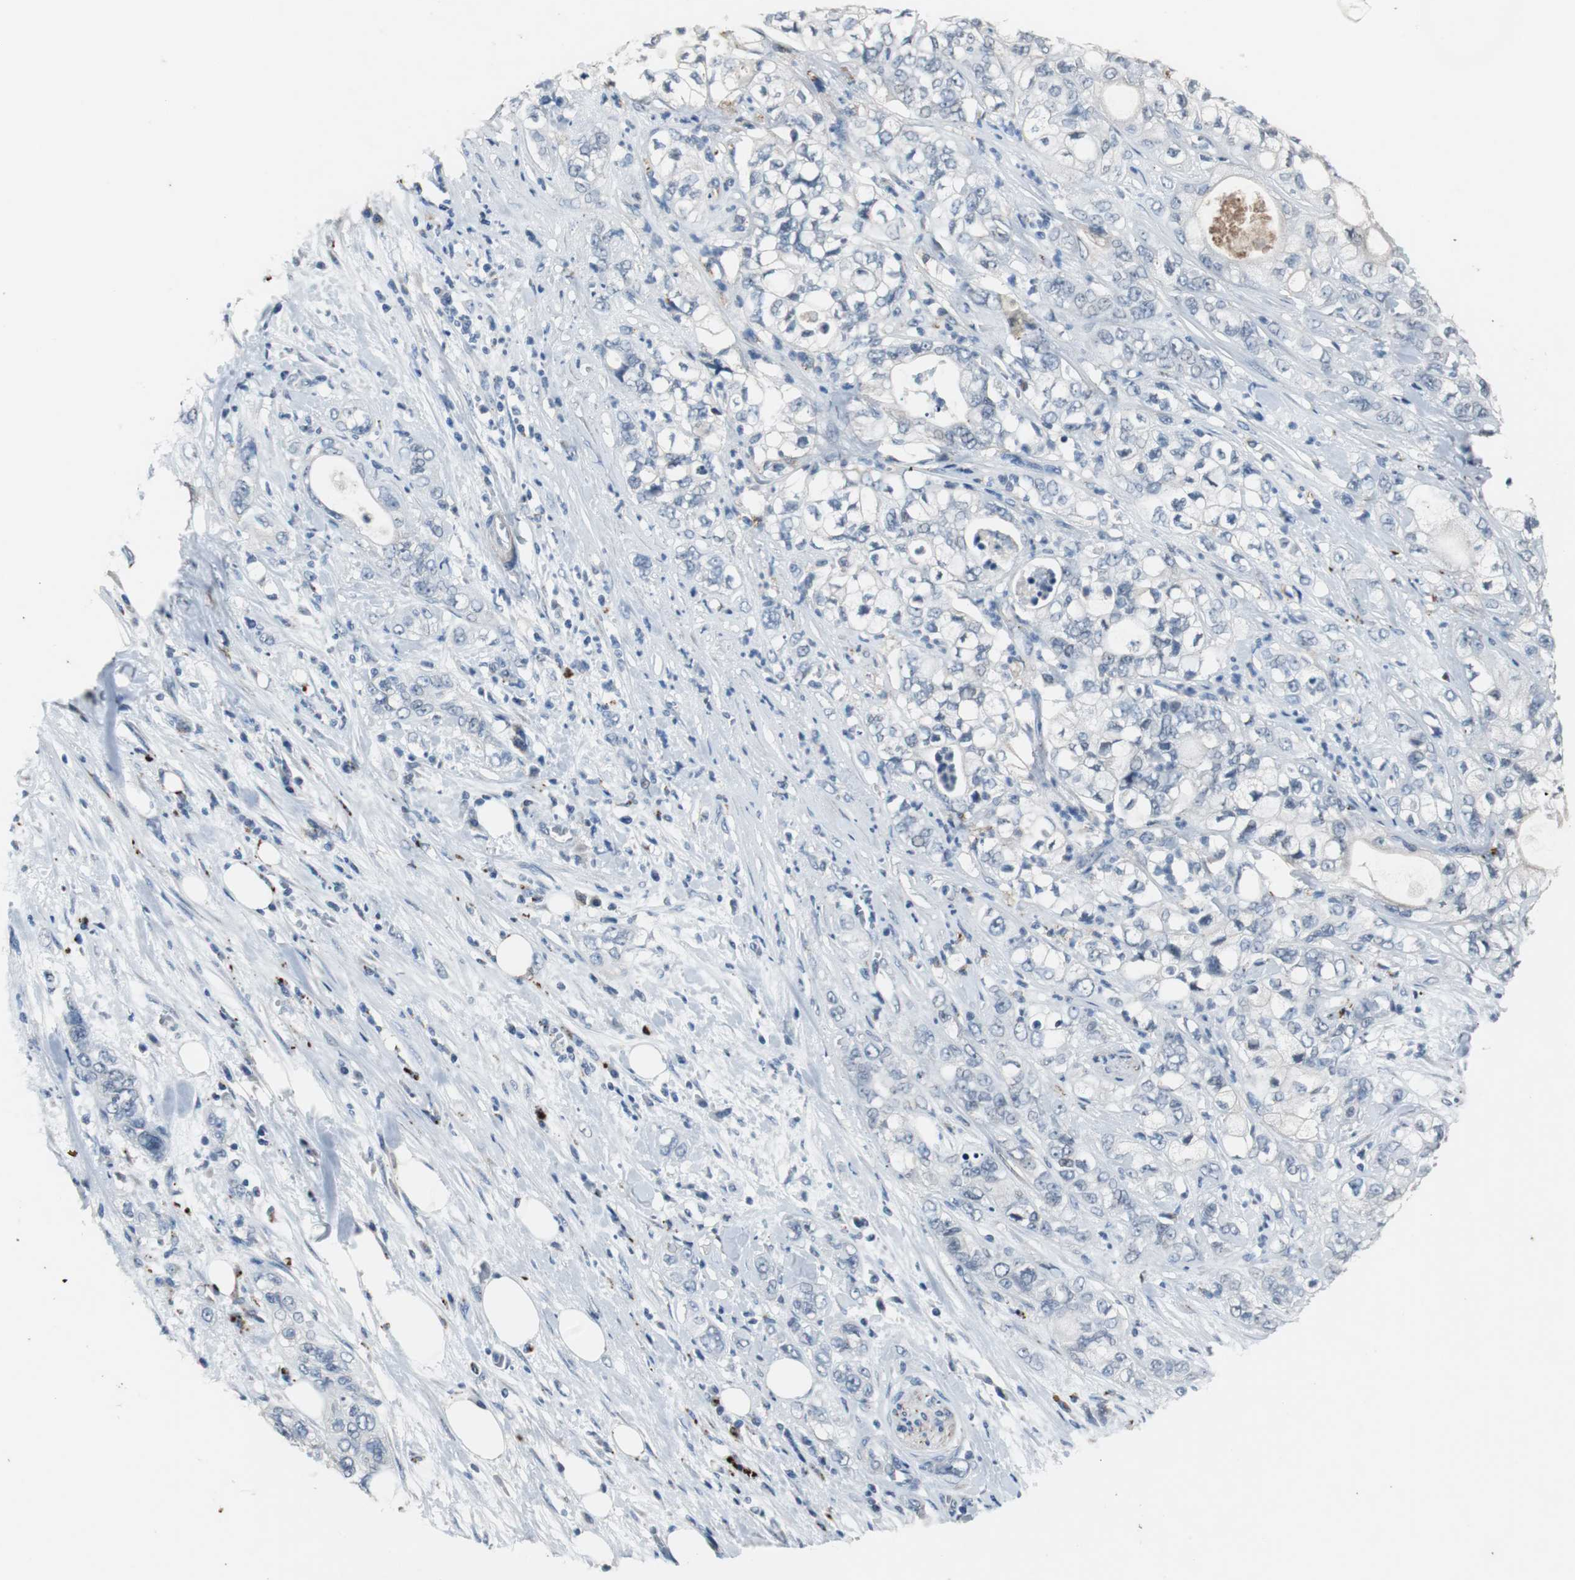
{"staining": {"intensity": "negative", "quantity": "none", "location": "none"}, "tissue": "pancreatic cancer", "cell_type": "Tumor cells", "image_type": "cancer", "snomed": [{"axis": "morphology", "description": "Adenocarcinoma, NOS"}, {"axis": "topography", "description": "Pancreas"}], "caption": "This is an immunohistochemistry photomicrograph of human pancreatic adenocarcinoma. There is no positivity in tumor cells.", "gene": "PCYT1B", "patient": {"sex": "male", "age": 70}}